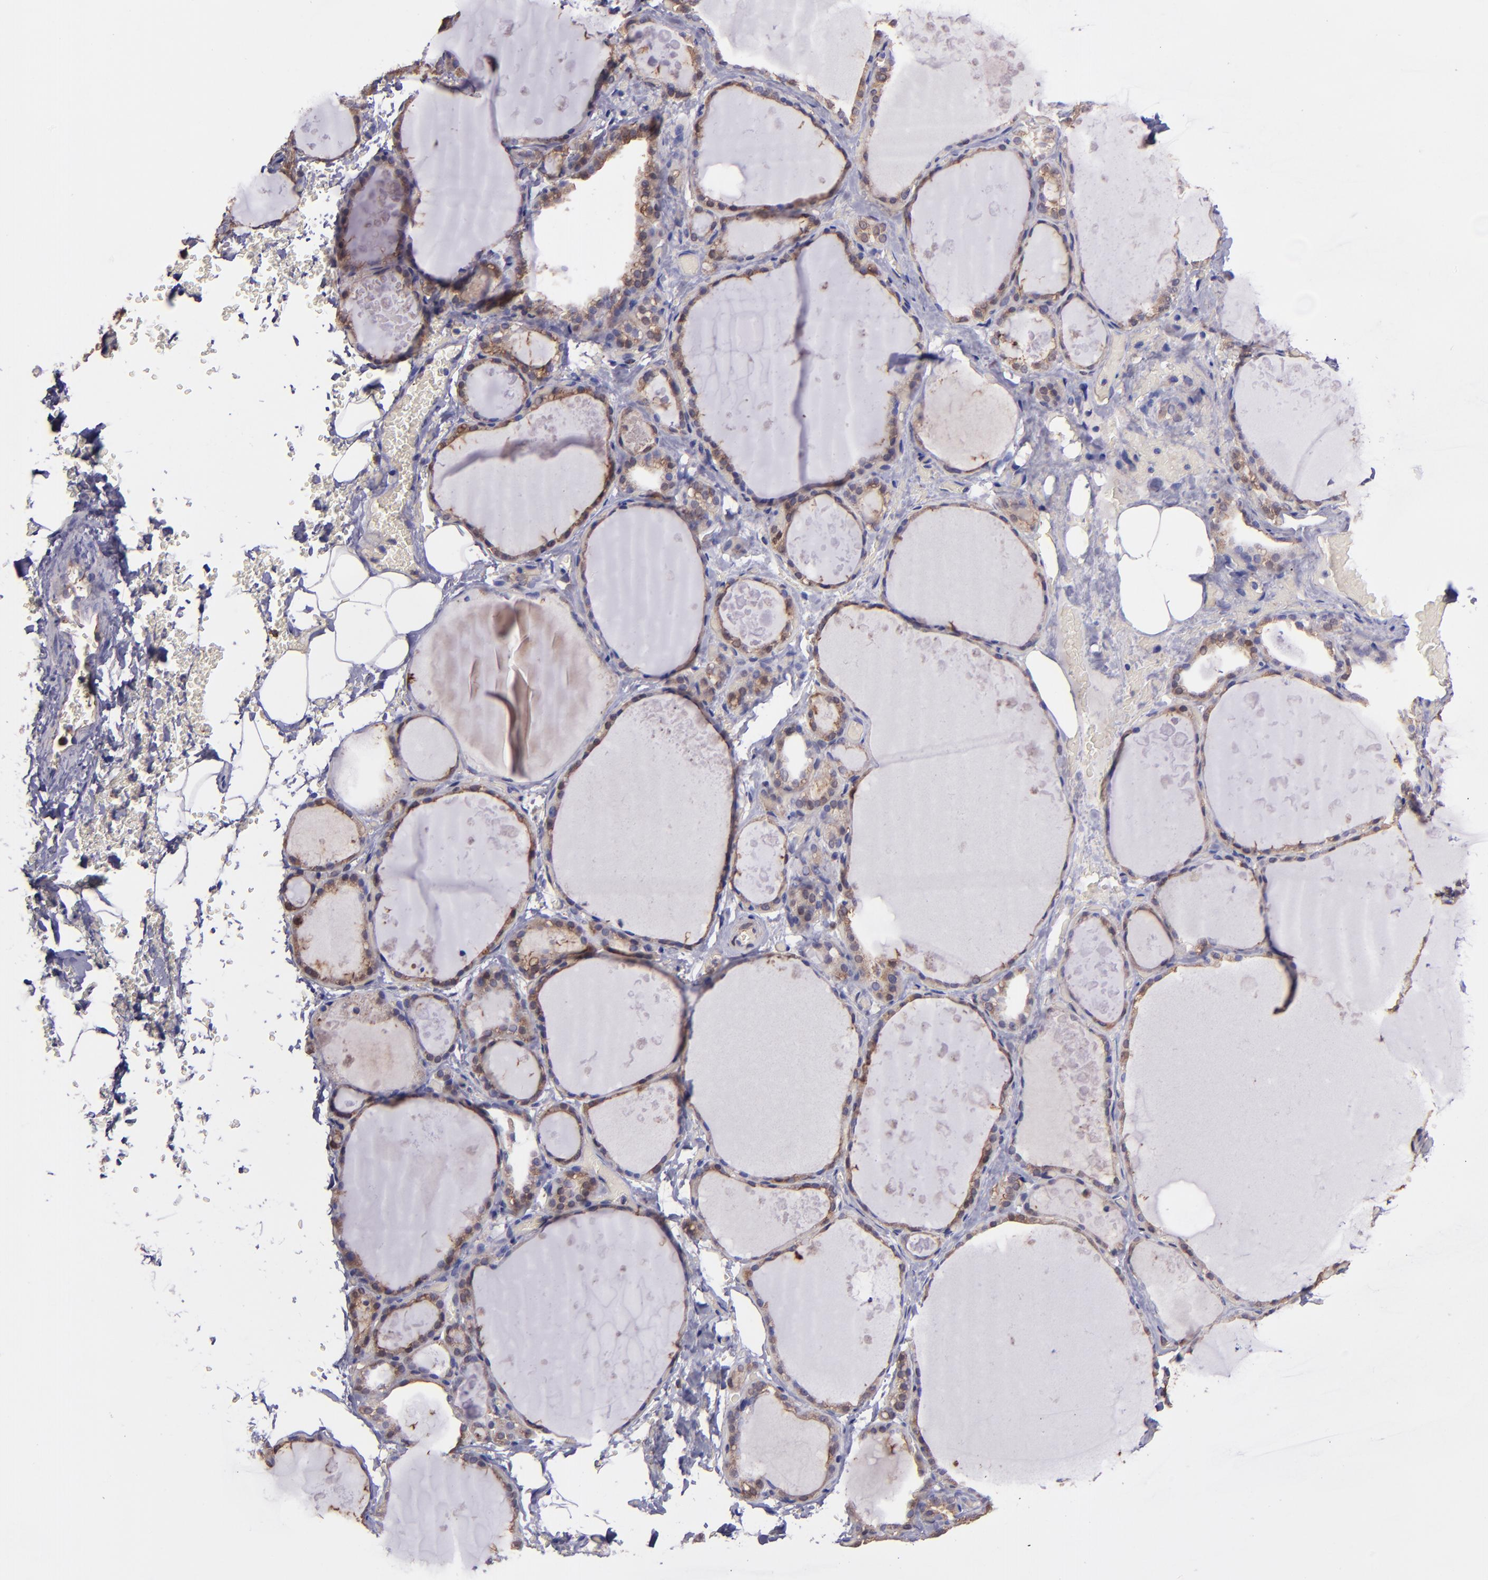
{"staining": {"intensity": "moderate", "quantity": "25%-75%", "location": "cytoplasmic/membranous,nuclear"}, "tissue": "thyroid gland", "cell_type": "Glandular cells", "image_type": "normal", "snomed": [{"axis": "morphology", "description": "Normal tissue, NOS"}, {"axis": "topography", "description": "Thyroid gland"}], "caption": "Normal thyroid gland reveals moderate cytoplasmic/membranous,nuclear expression in approximately 25%-75% of glandular cells, visualized by immunohistochemistry.", "gene": "WASH6P", "patient": {"sex": "male", "age": 61}}